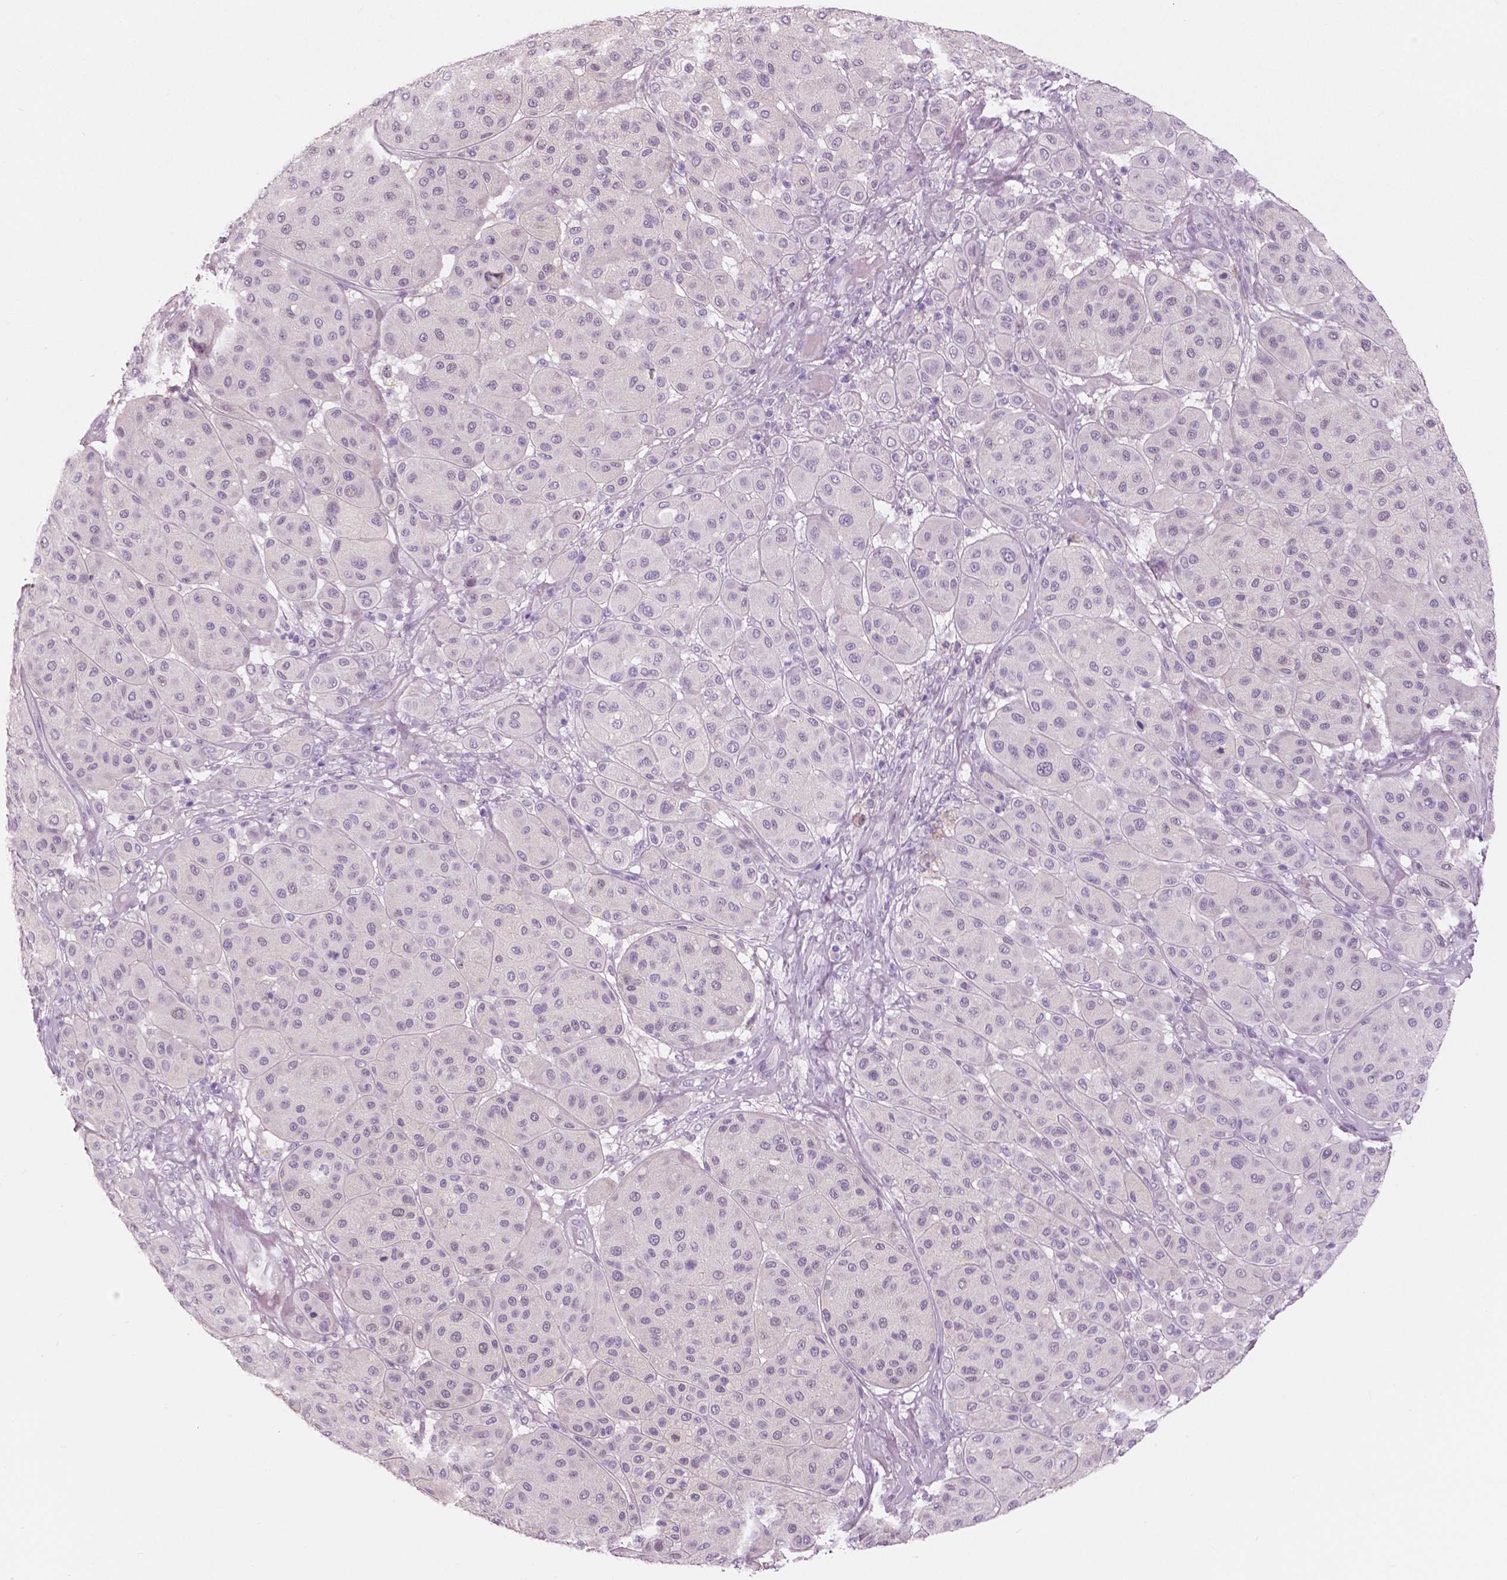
{"staining": {"intensity": "negative", "quantity": "none", "location": "none"}, "tissue": "melanoma", "cell_type": "Tumor cells", "image_type": "cancer", "snomed": [{"axis": "morphology", "description": "Malignant melanoma, Metastatic site"}, {"axis": "topography", "description": "Smooth muscle"}], "caption": "Melanoma stained for a protein using immunohistochemistry shows no expression tumor cells.", "gene": "A4GNT", "patient": {"sex": "male", "age": 41}}